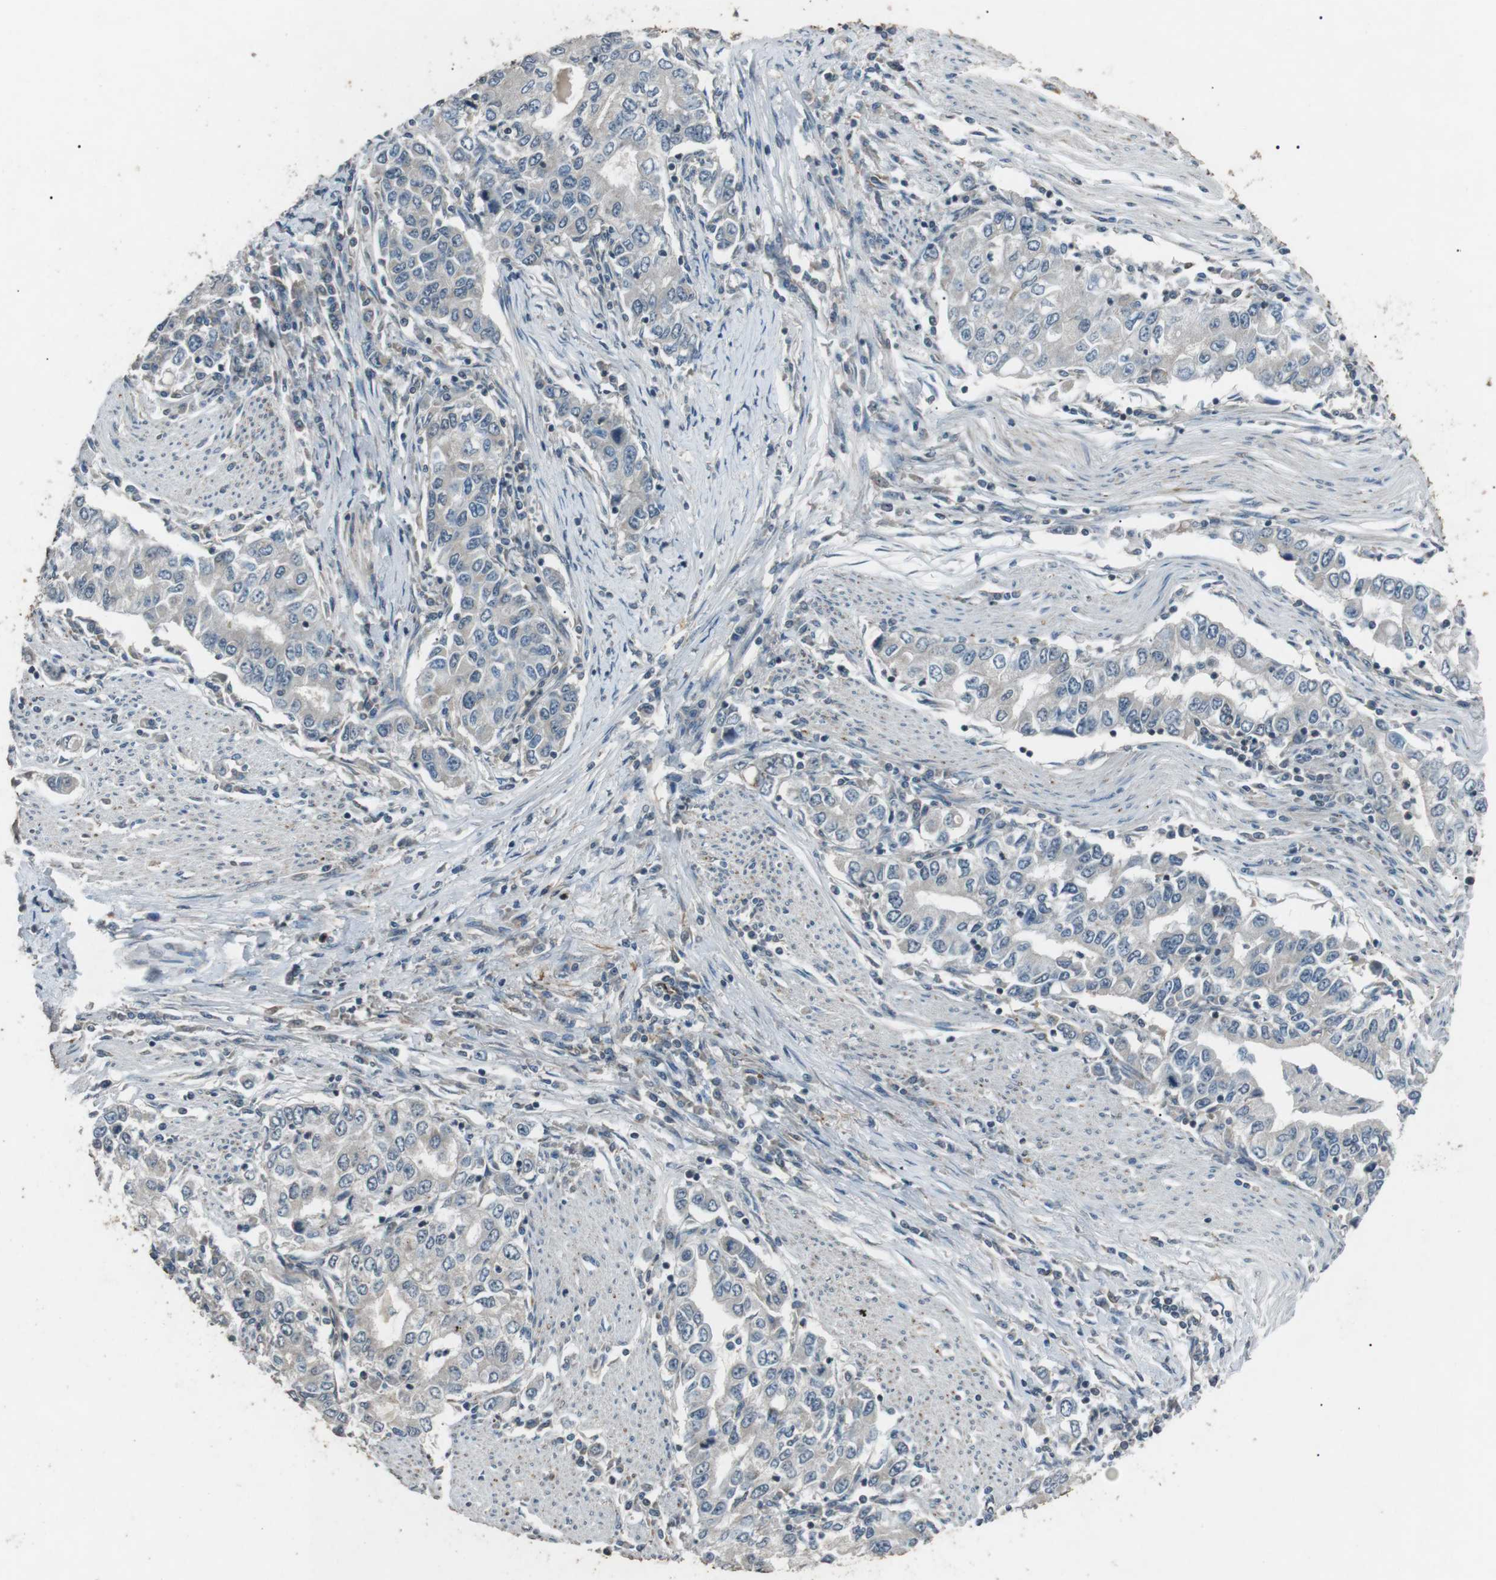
{"staining": {"intensity": "negative", "quantity": "none", "location": "none"}, "tissue": "stomach cancer", "cell_type": "Tumor cells", "image_type": "cancer", "snomed": [{"axis": "morphology", "description": "Adenocarcinoma, NOS"}, {"axis": "topography", "description": "Stomach, lower"}], "caption": "The photomicrograph demonstrates no staining of tumor cells in stomach cancer. (Stains: DAB (3,3'-diaminobenzidine) immunohistochemistry with hematoxylin counter stain, Microscopy: brightfield microscopy at high magnification).", "gene": "NEK7", "patient": {"sex": "female", "age": 72}}